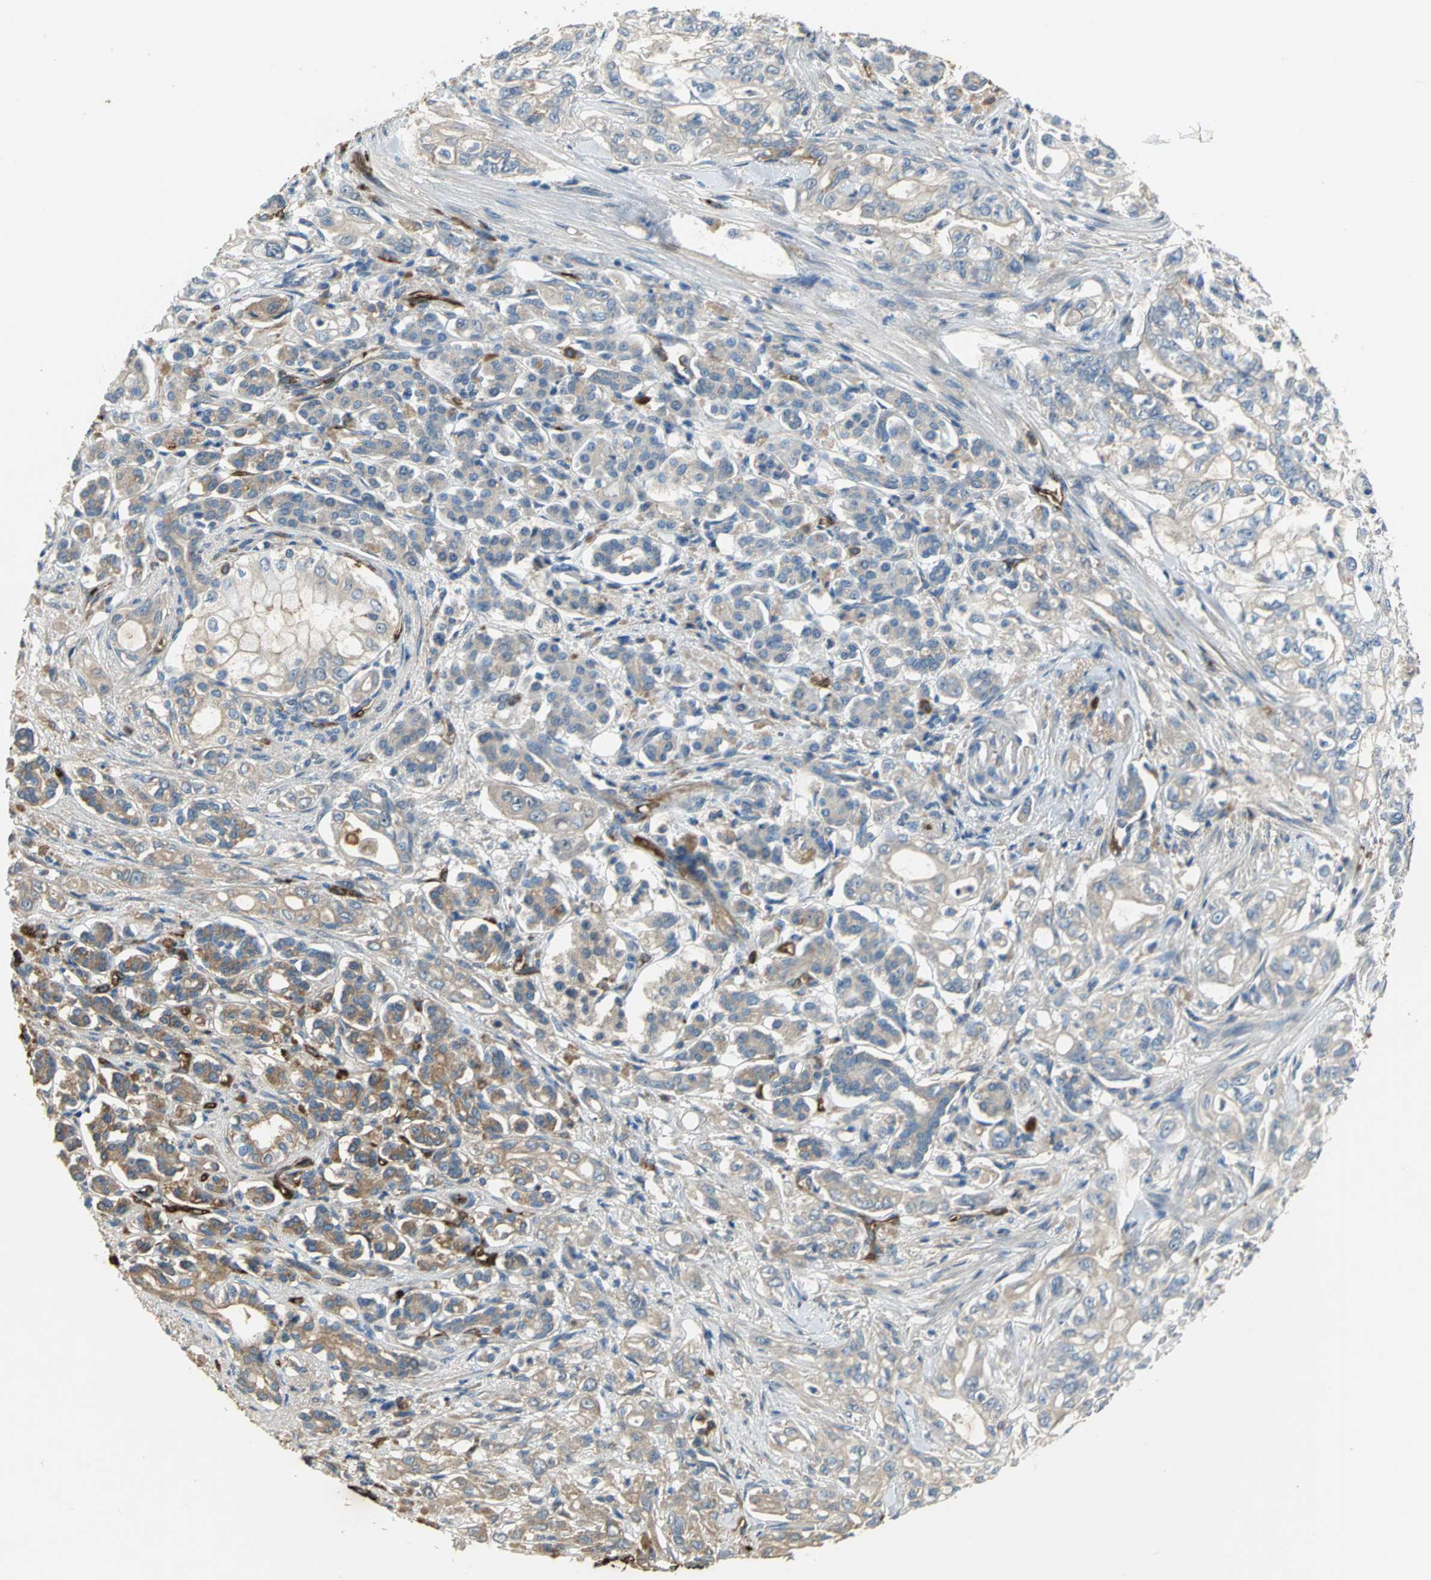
{"staining": {"intensity": "moderate", "quantity": ">75%", "location": "cytoplasmic/membranous"}, "tissue": "pancreatic cancer", "cell_type": "Tumor cells", "image_type": "cancer", "snomed": [{"axis": "morphology", "description": "Normal tissue, NOS"}, {"axis": "topography", "description": "Pancreas"}], "caption": "Immunohistochemical staining of pancreatic cancer displays medium levels of moderate cytoplasmic/membranous protein expression in approximately >75% of tumor cells.", "gene": "TREM1", "patient": {"sex": "male", "age": 42}}